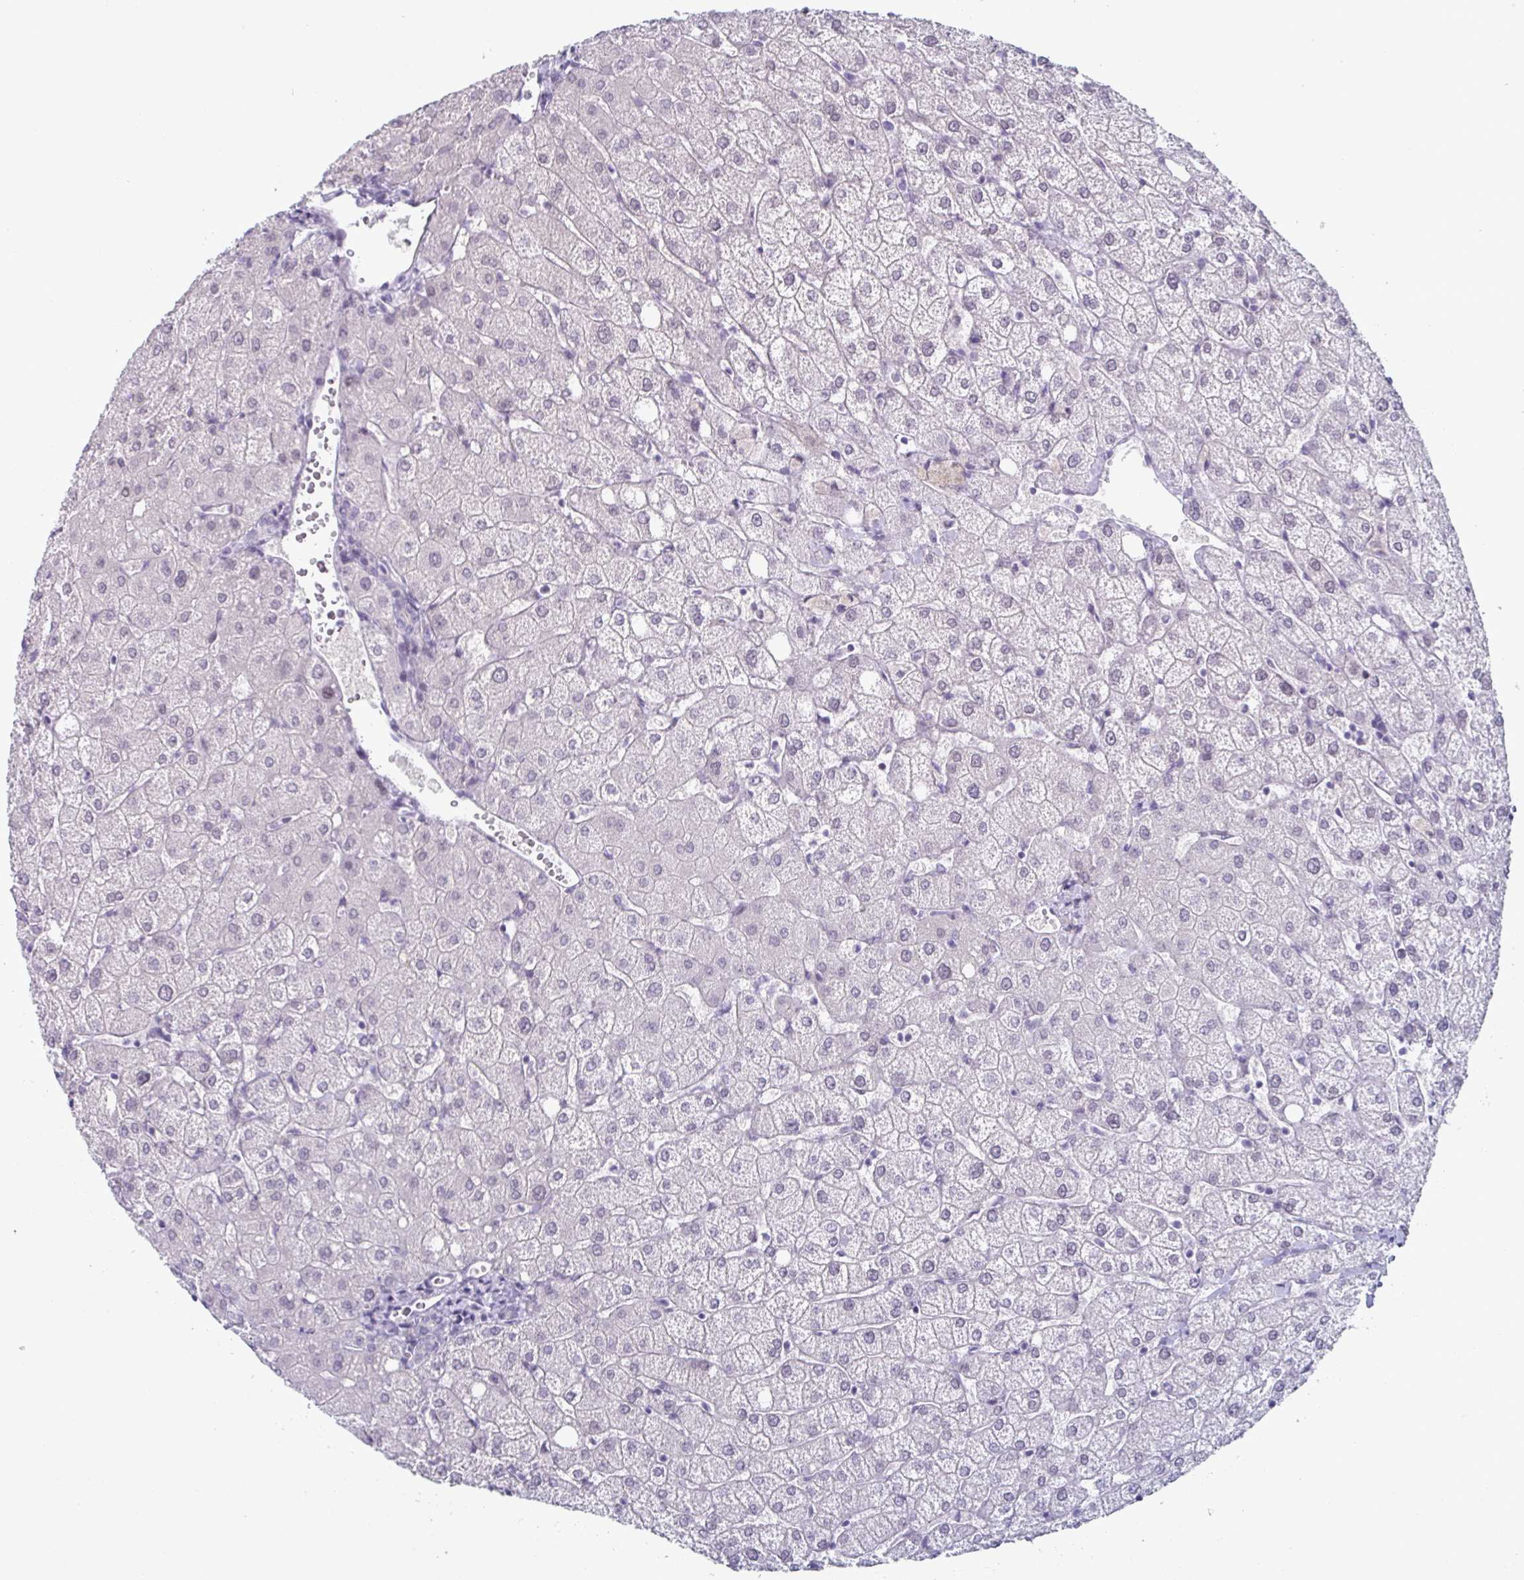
{"staining": {"intensity": "negative", "quantity": "none", "location": "none"}, "tissue": "liver", "cell_type": "Cholangiocytes", "image_type": "normal", "snomed": [{"axis": "morphology", "description": "Normal tissue, NOS"}, {"axis": "topography", "description": "Liver"}], "caption": "High power microscopy photomicrograph of an immunohistochemistry image of normal liver, revealing no significant expression in cholangiocytes.", "gene": "VSIG10L", "patient": {"sex": "female", "age": 54}}